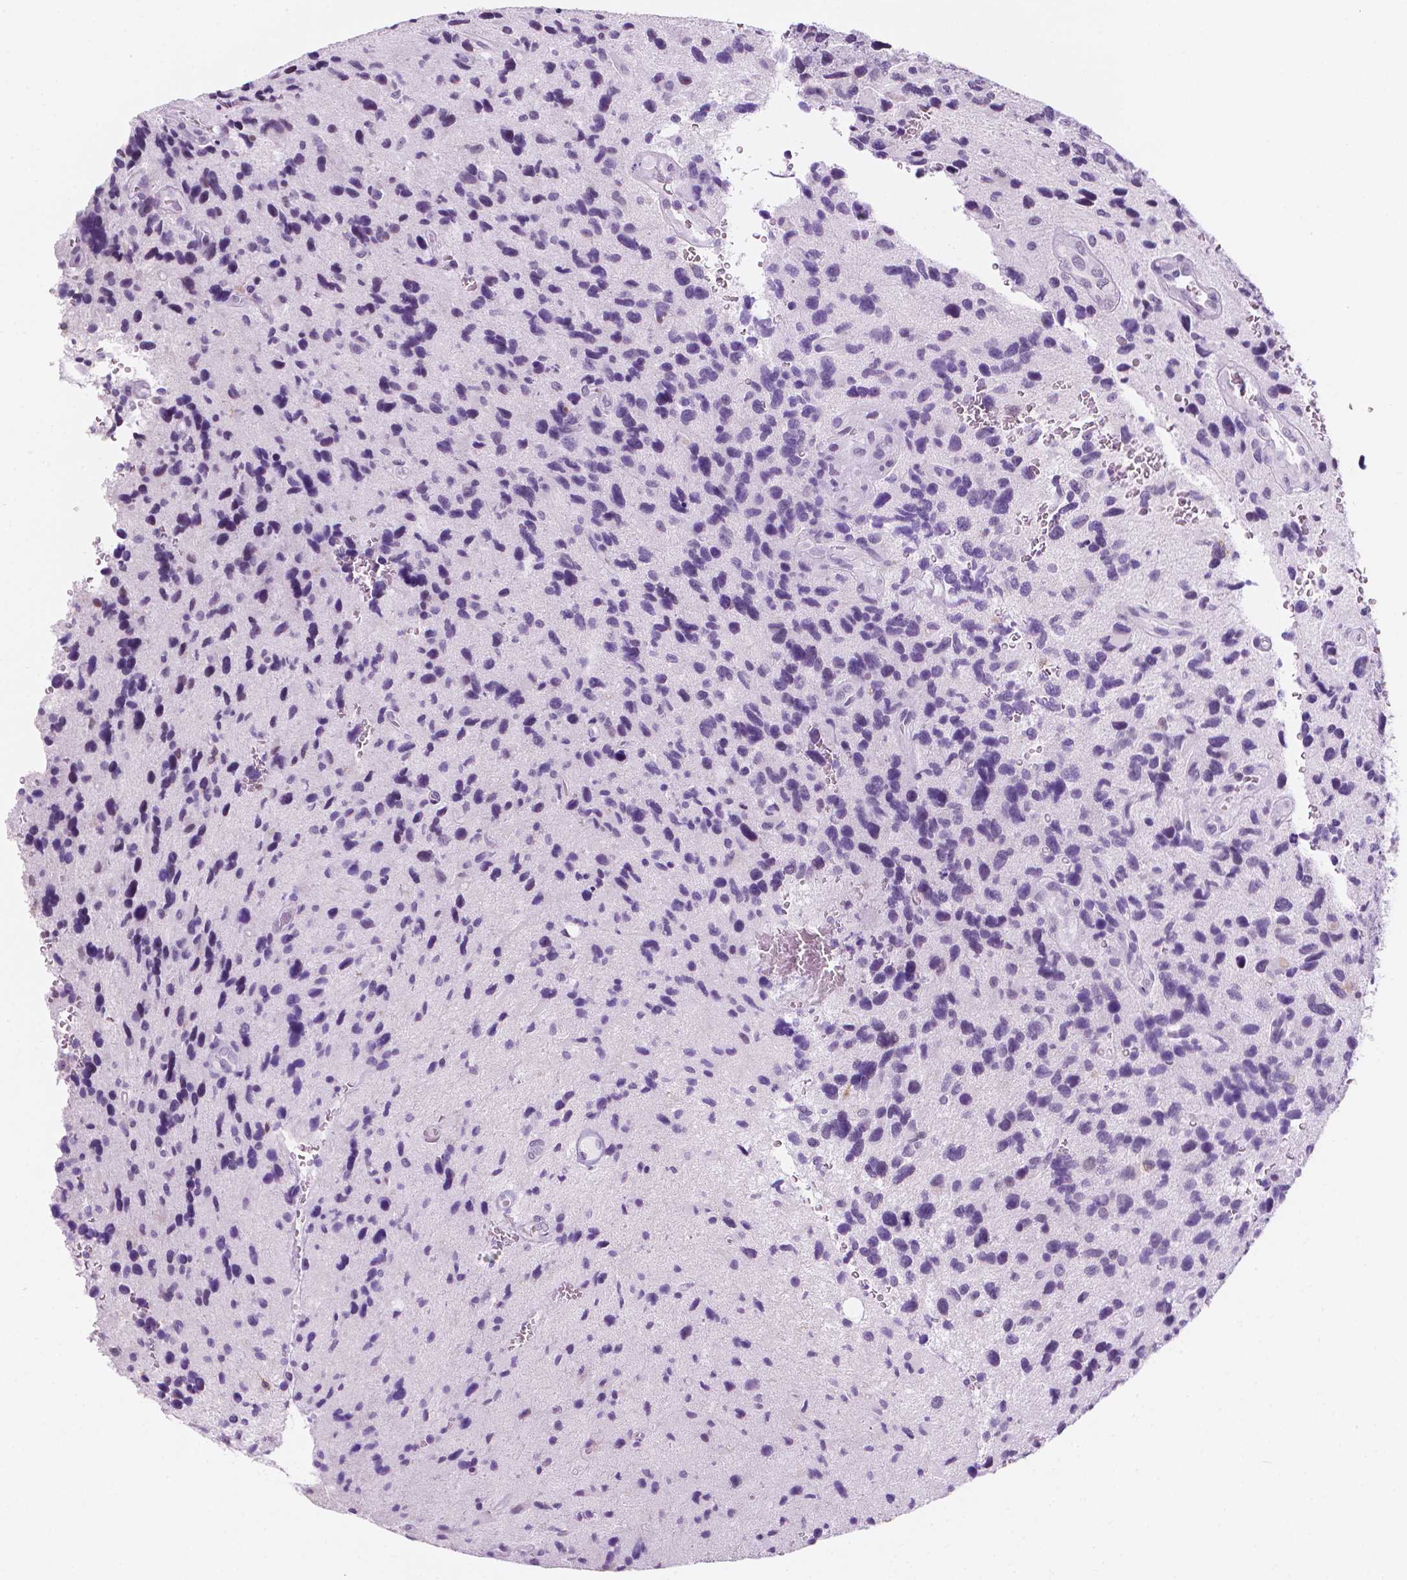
{"staining": {"intensity": "negative", "quantity": "none", "location": "none"}, "tissue": "glioma", "cell_type": "Tumor cells", "image_type": "cancer", "snomed": [{"axis": "morphology", "description": "Glioma, malignant, NOS"}, {"axis": "morphology", "description": "Glioma, malignant, High grade"}, {"axis": "topography", "description": "Brain"}], "caption": "IHC micrograph of neoplastic tissue: malignant glioma (high-grade) stained with DAB (3,3'-diaminobenzidine) demonstrates no significant protein expression in tumor cells. (DAB IHC, high magnification).", "gene": "PPL", "patient": {"sex": "female", "age": 71}}